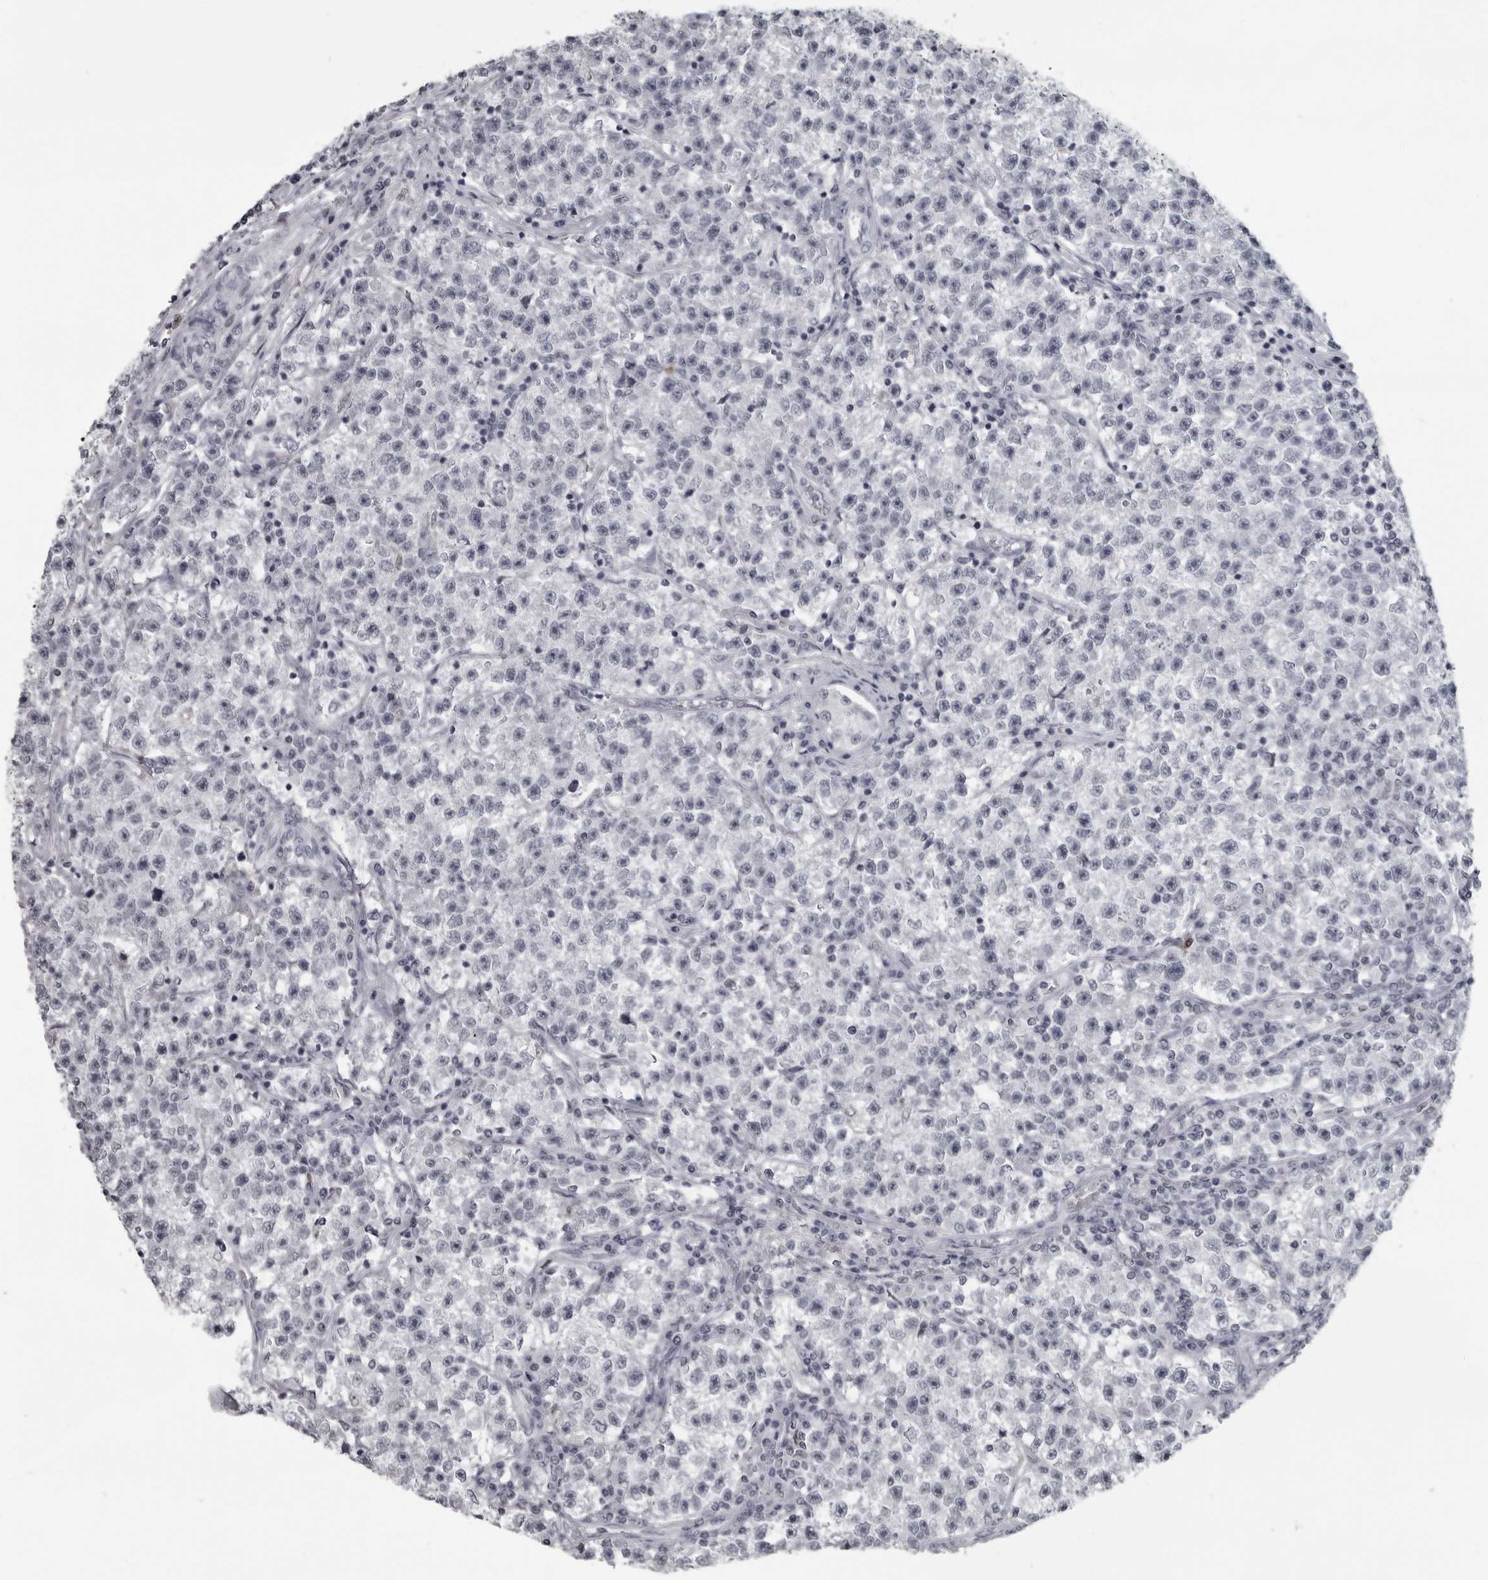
{"staining": {"intensity": "negative", "quantity": "none", "location": "none"}, "tissue": "testis cancer", "cell_type": "Tumor cells", "image_type": "cancer", "snomed": [{"axis": "morphology", "description": "Seminoma, NOS"}, {"axis": "topography", "description": "Testis"}], "caption": "The immunohistochemistry (IHC) micrograph has no significant staining in tumor cells of seminoma (testis) tissue.", "gene": "LZIC", "patient": {"sex": "male", "age": 22}}